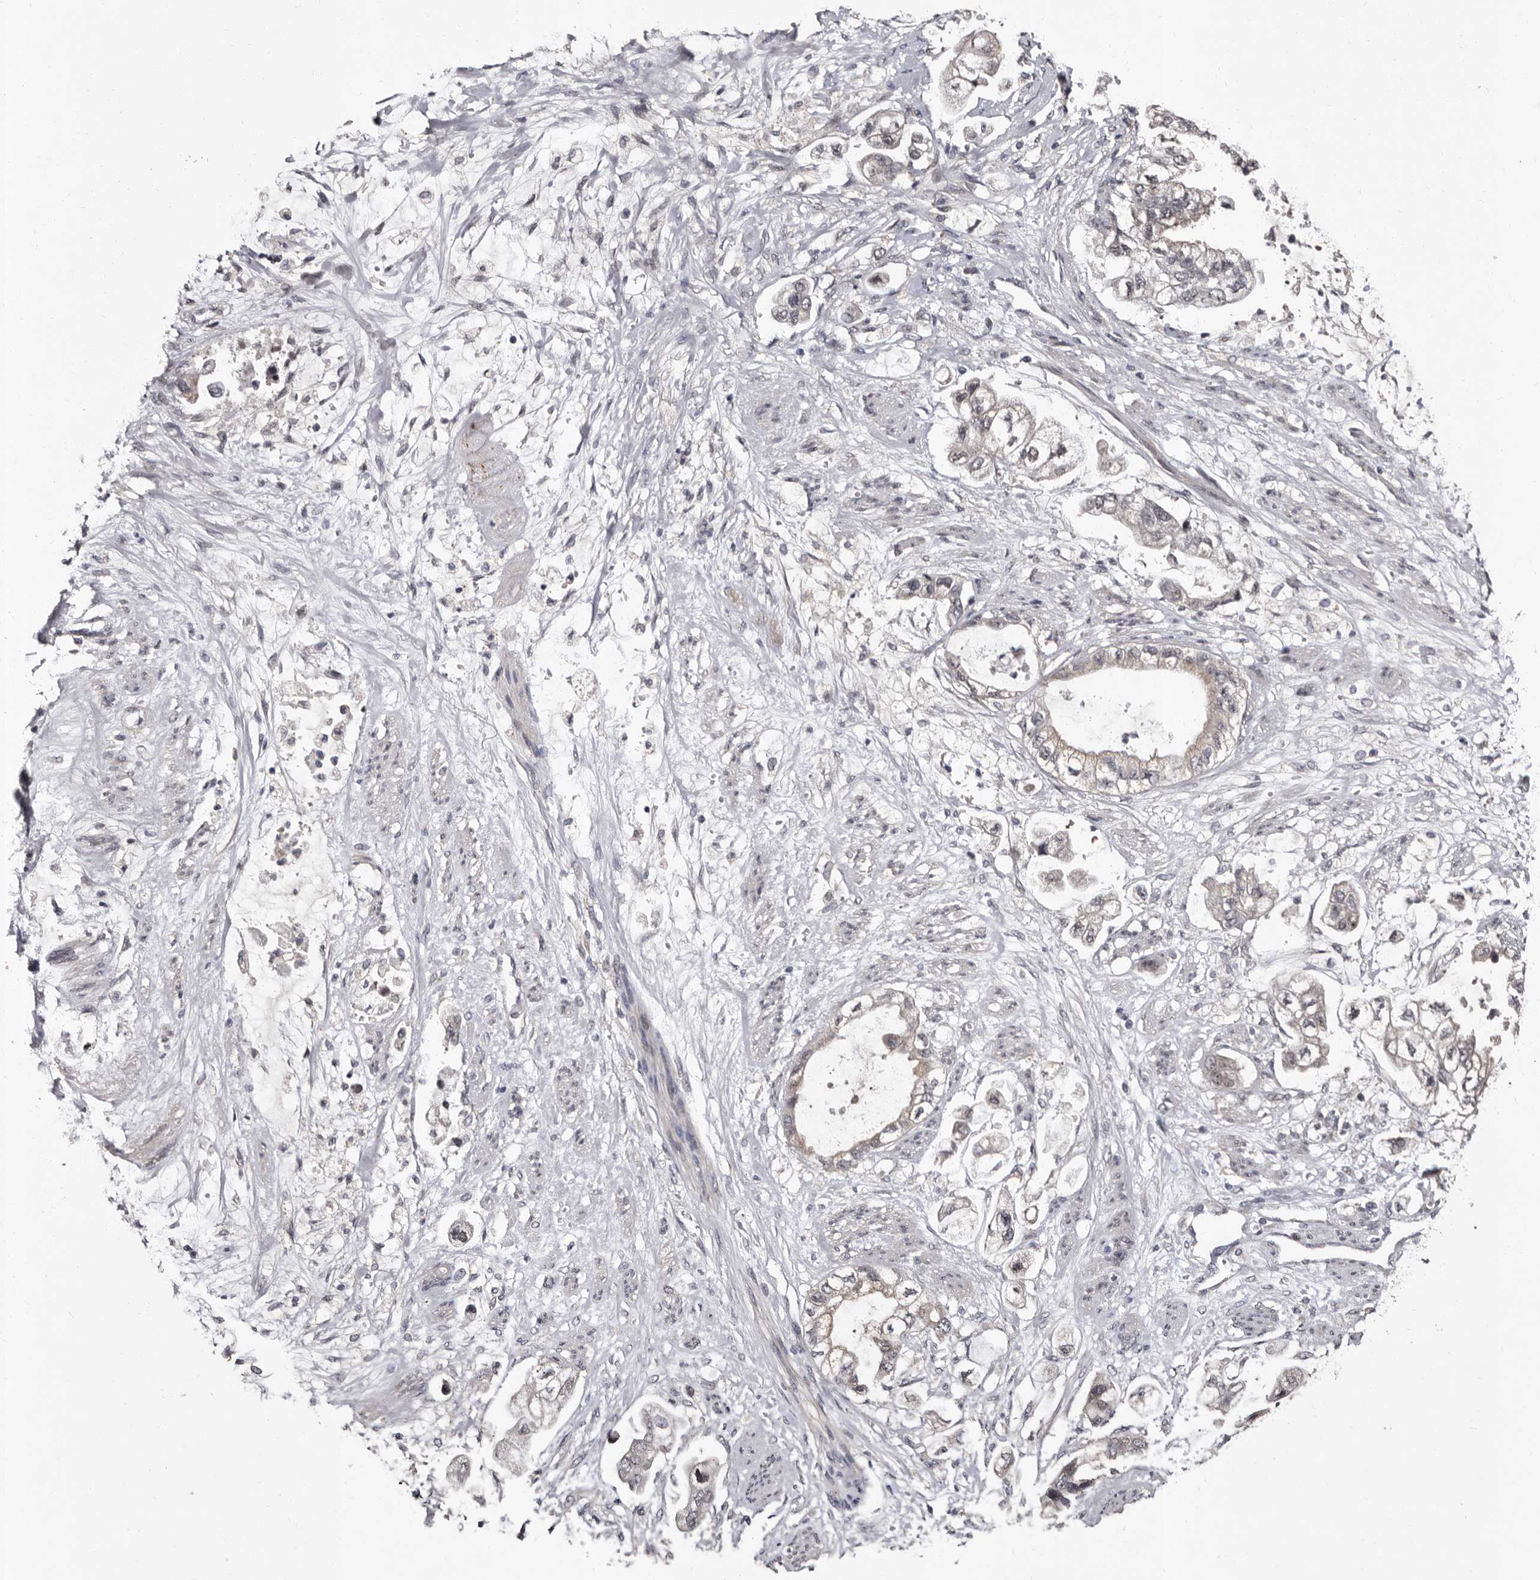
{"staining": {"intensity": "negative", "quantity": "none", "location": "none"}, "tissue": "stomach cancer", "cell_type": "Tumor cells", "image_type": "cancer", "snomed": [{"axis": "morphology", "description": "Adenocarcinoma, NOS"}, {"axis": "topography", "description": "Stomach"}], "caption": "This is an immunohistochemistry photomicrograph of human stomach cancer. There is no expression in tumor cells.", "gene": "FAM91A1", "patient": {"sex": "male", "age": 62}}